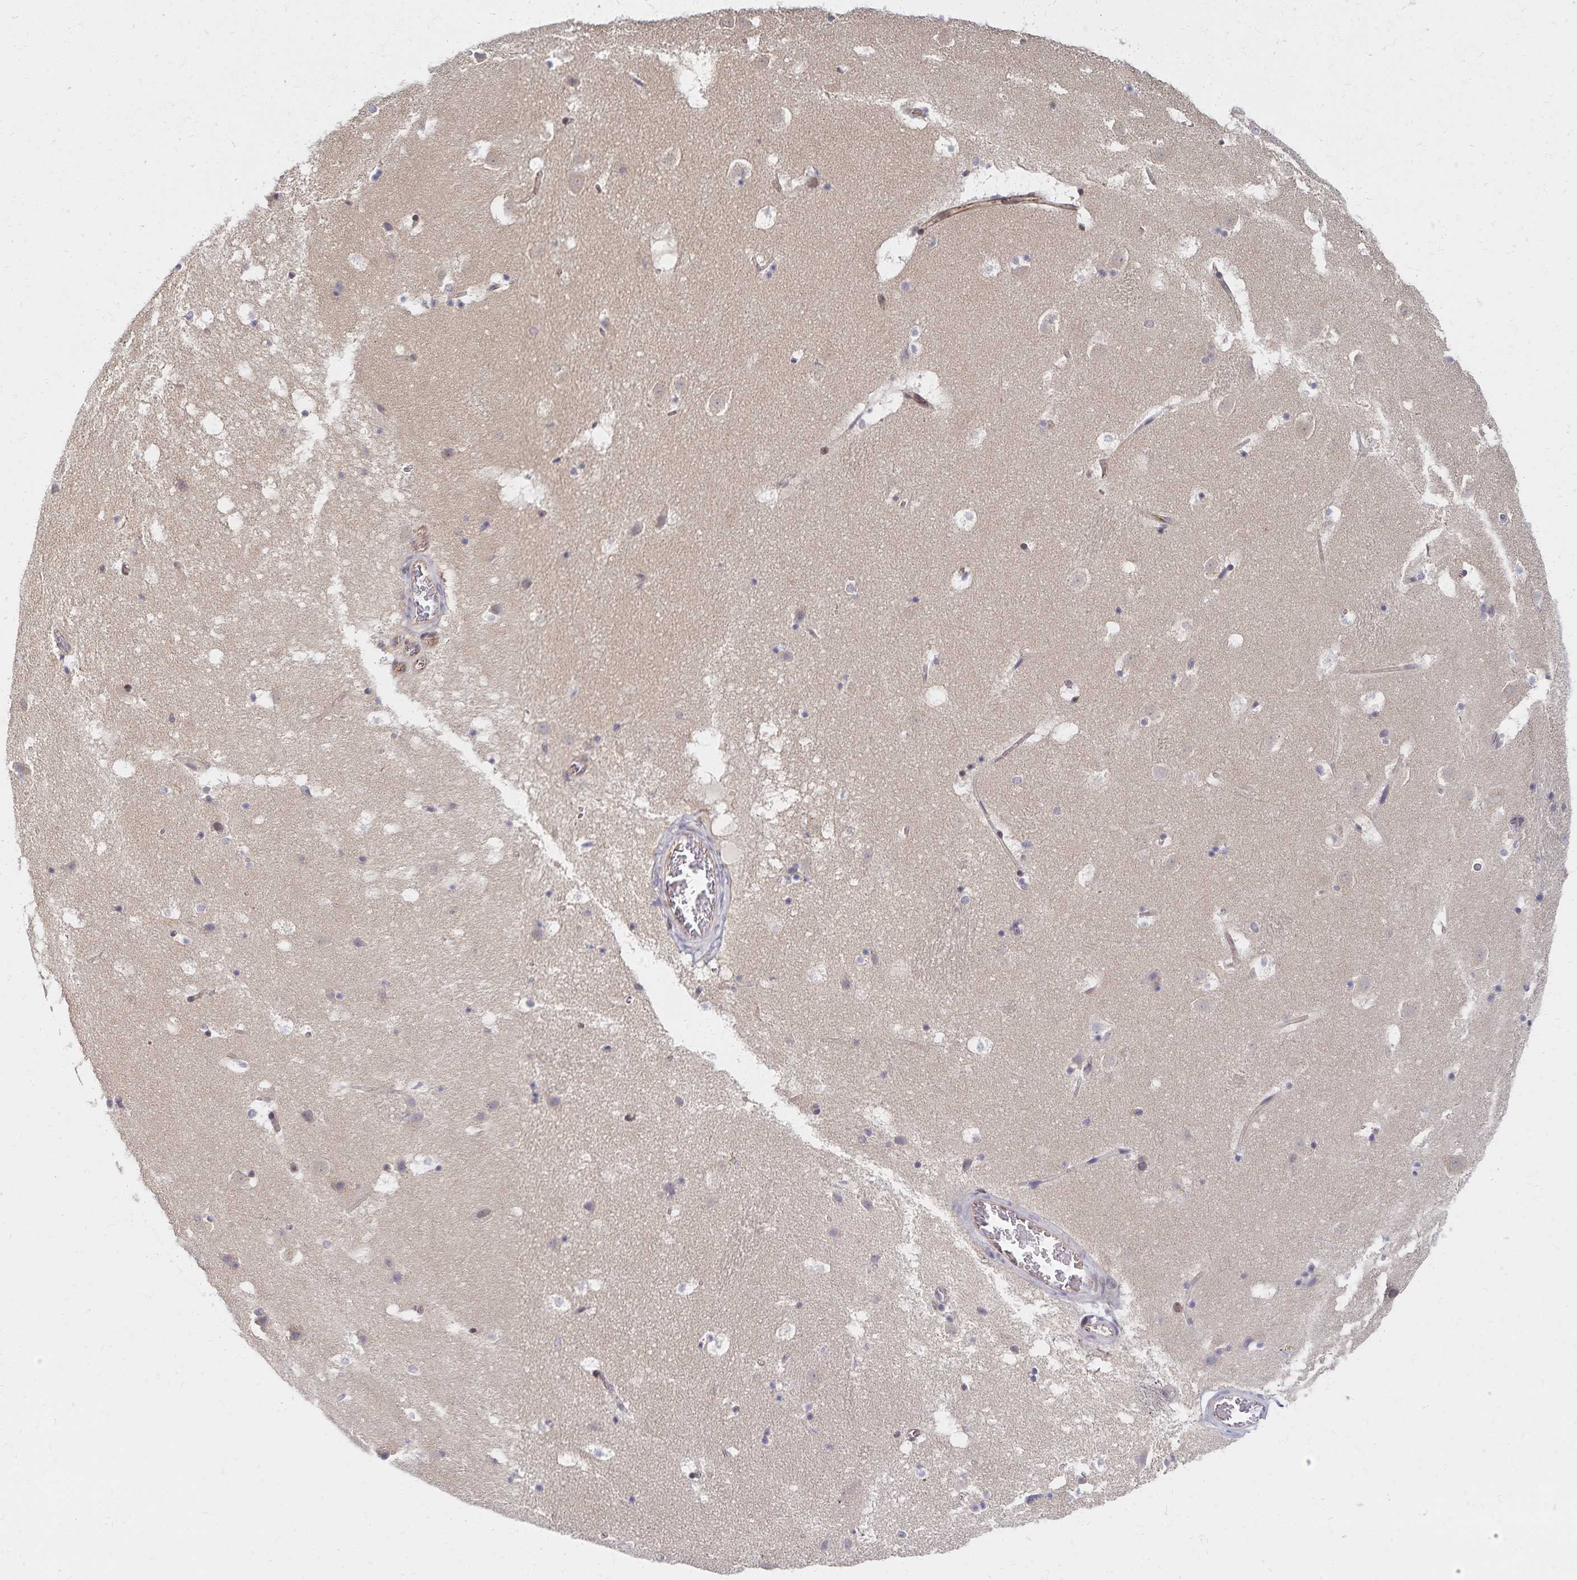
{"staining": {"intensity": "negative", "quantity": "none", "location": "none"}, "tissue": "caudate", "cell_type": "Glial cells", "image_type": "normal", "snomed": [{"axis": "morphology", "description": "Normal tissue, NOS"}, {"axis": "topography", "description": "Lateral ventricle wall"}], "caption": "The image exhibits no staining of glial cells in unremarkable caudate. (DAB (3,3'-diaminobenzidine) immunohistochemistry, high magnification).", "gene": "RAB9B", "patient": {"sex": "male", "age": 37}}